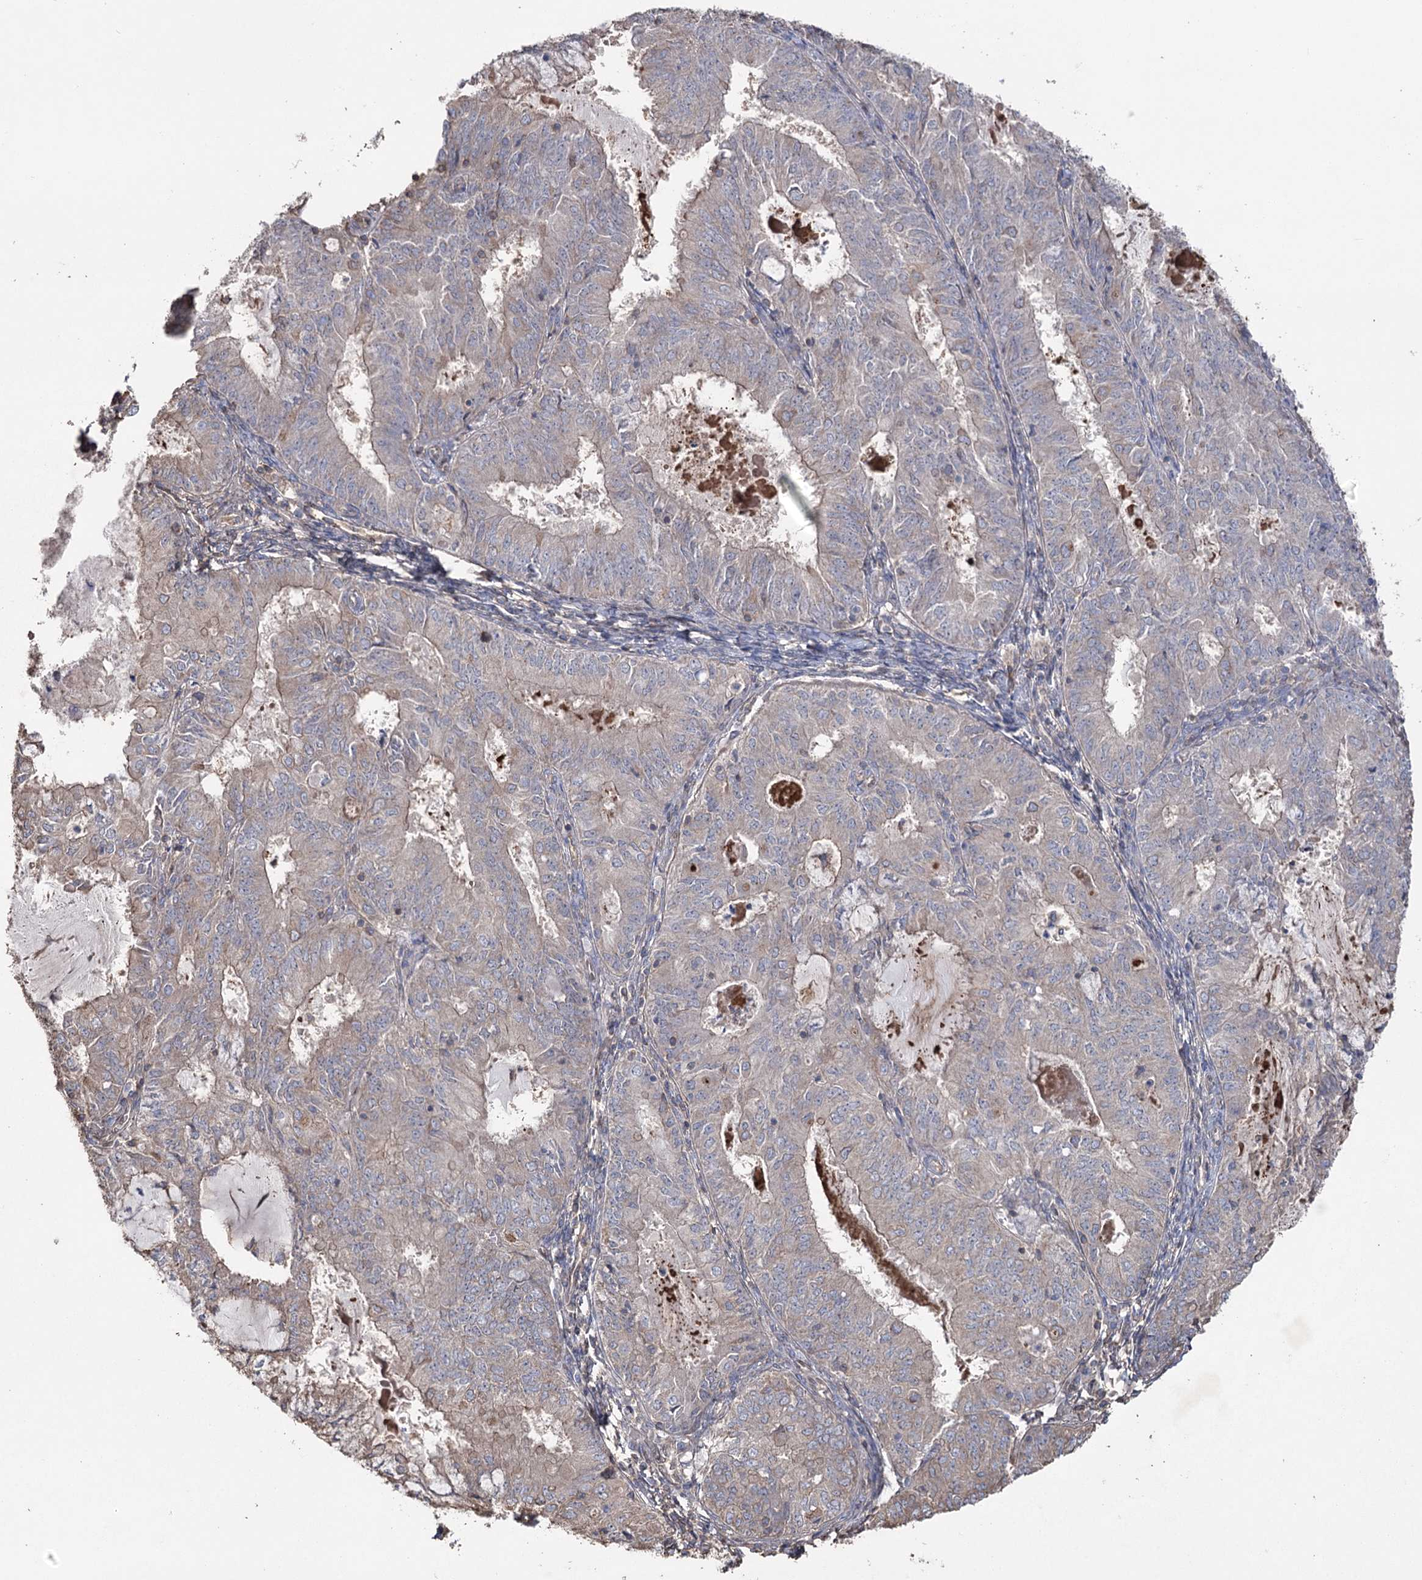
{"staining": {"intensity": "negative", "quantity": "none", "location": "none"}, "tissue": "endometrial cancer", "cell_type": "Tumor cells", "image_type": "cancer", "snomed": [{"axis": "morphology", "description": "Adenocarcinoma, NOS"}, {"axis": "topography", "description": "Endometrium"}], "caption": "Protein analysis of endometrial cancer reveals no significant expression in tumor cells.", "gene": "FAM13B", "patient": {"sex": "female", "age": 57}}